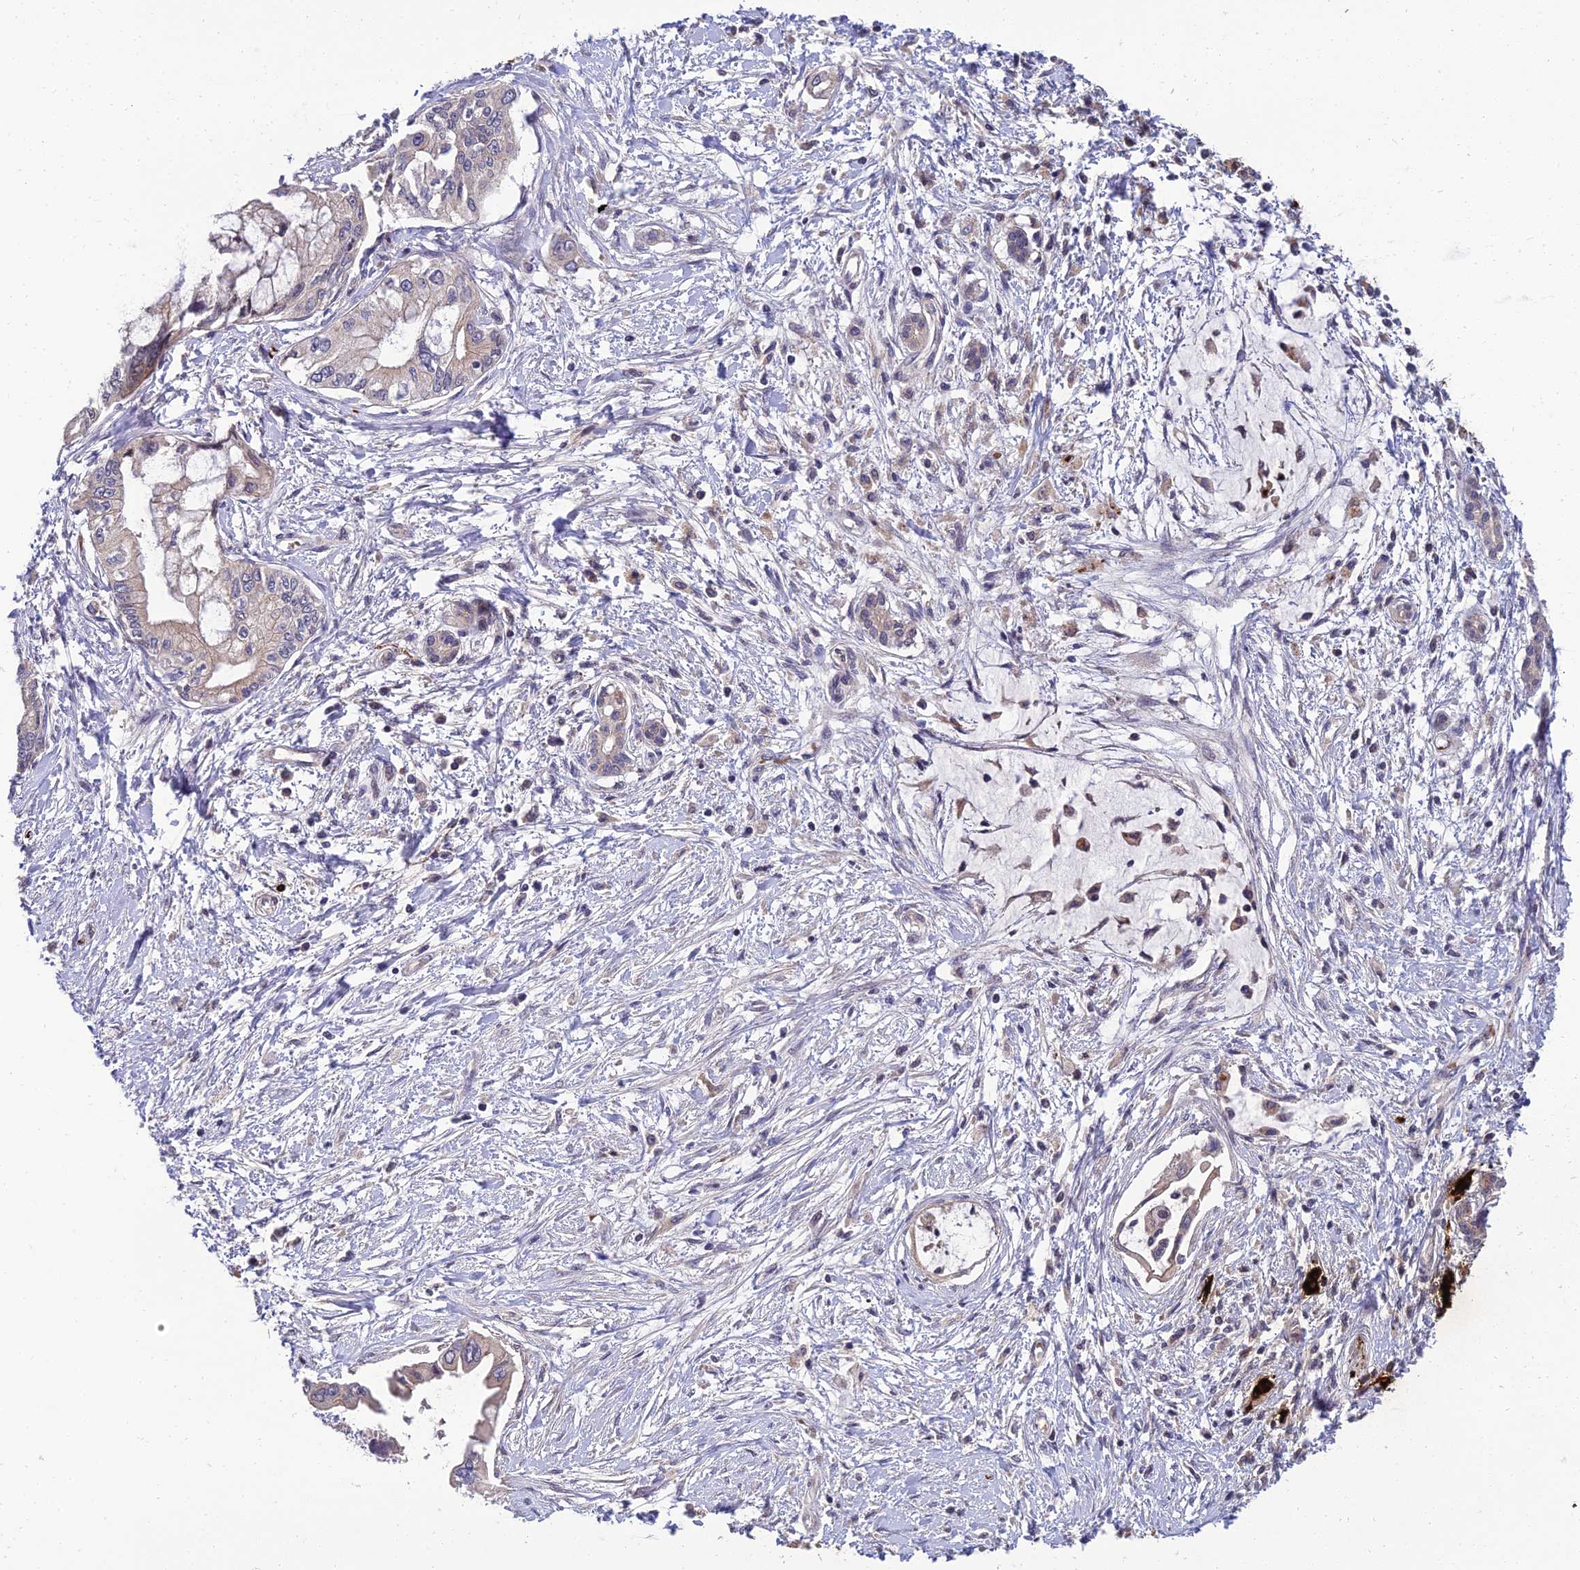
{"staining": {"intensity": "negative", "quantity": "none", "location": "none"}, "tissue": "pancreatic cancer", "cell_type": "Tumor cells", "image_type": "cancer", "snomed": [{"axis": "morphology", "description": "Adenocarcinoma, NOS"}, {"axis": "topography", "description": "Pancreas"}], "caption": "Image shows no protein staining in tumor cells of pancreatic adenocarcinoma tissue.", "gene": "NPY", "patient": {"sex": "male", "age": 46}}